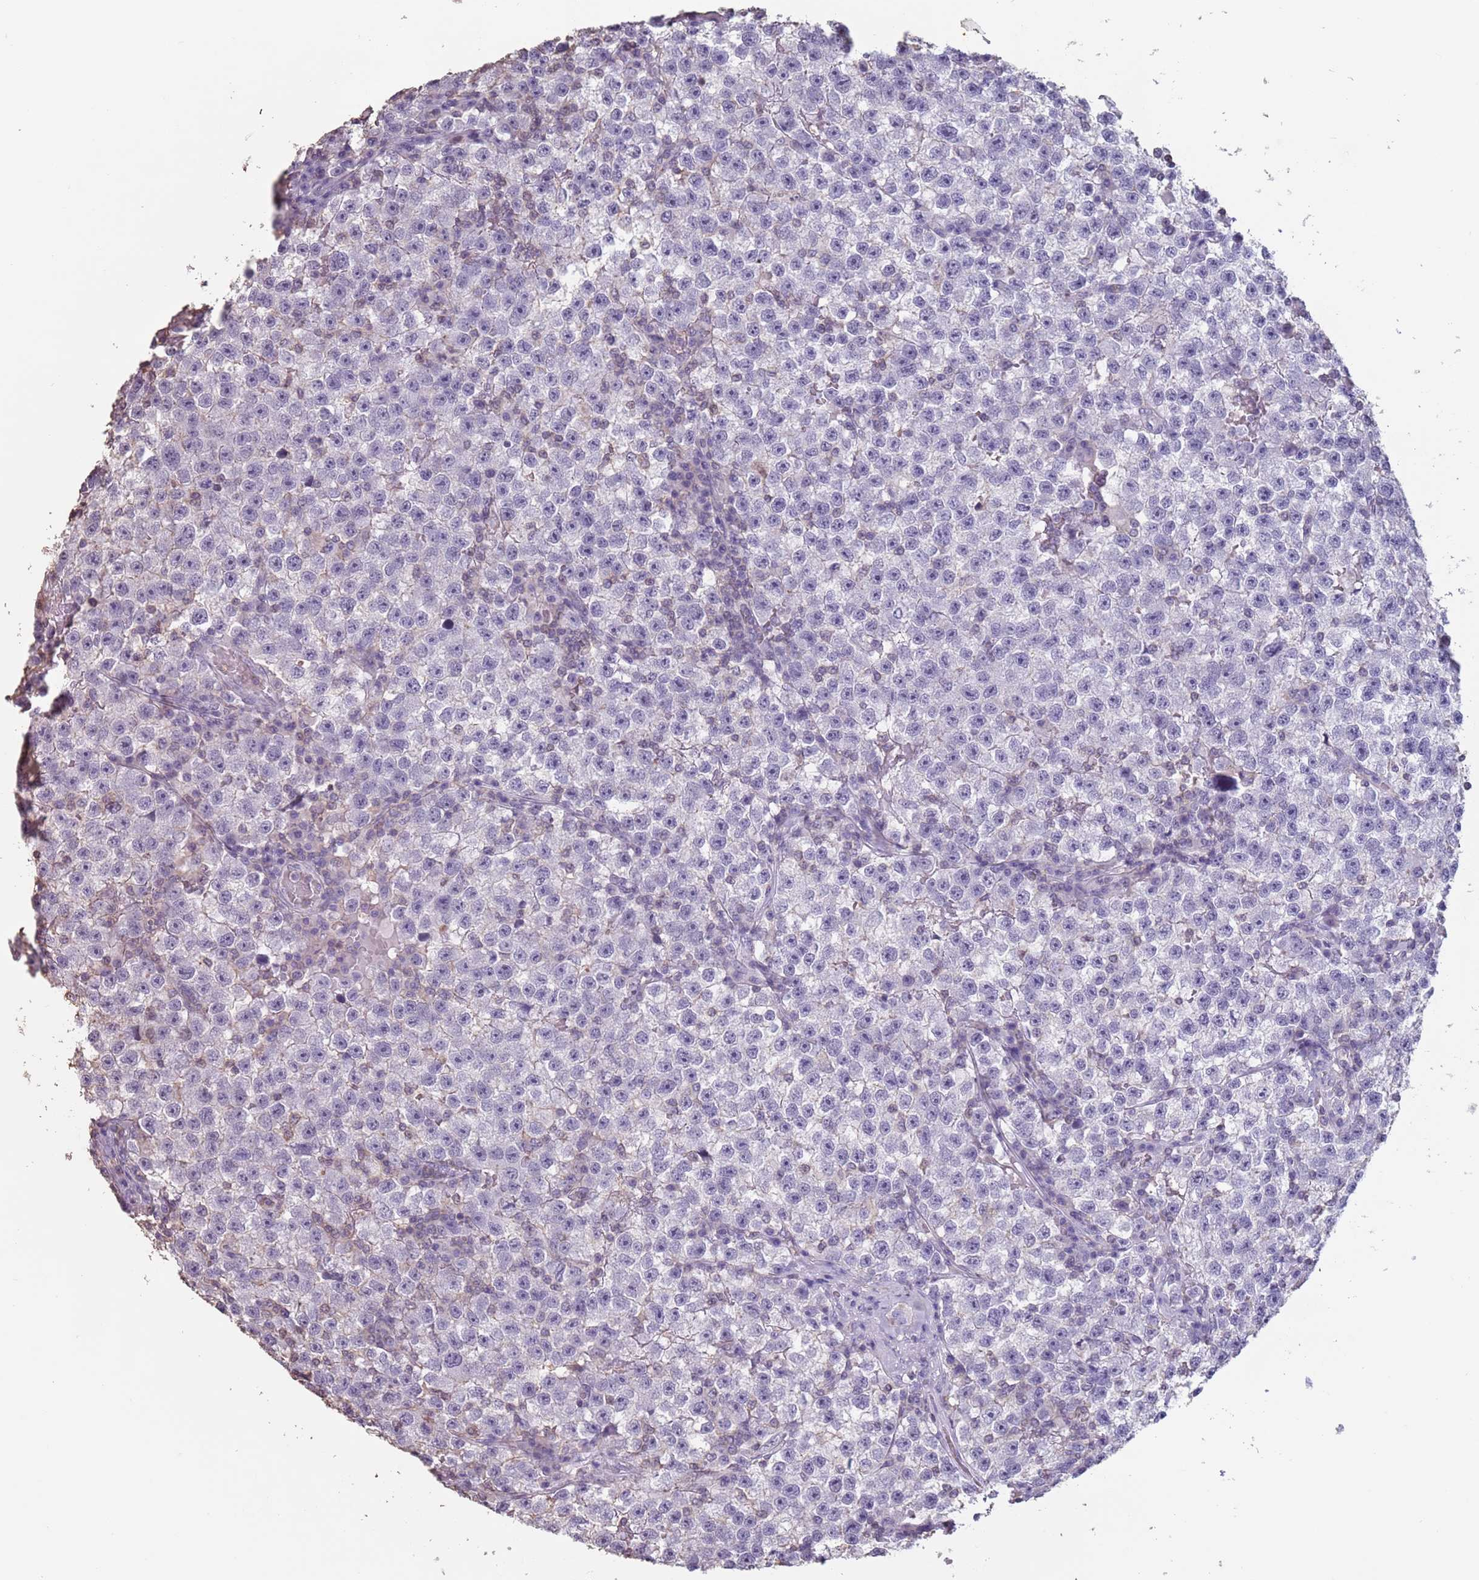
{"staining": {"intensity": "negative", "quantity": "none", "location": "none"}, "tissue": "testis cancer", "cell_type": "Tumor cells", "image_type": "cancer", "snomed": [{"axis": "morphology", "description": "Seminoma, NOS"}, {"axis": "topography", "description": "Testis"}], "caption": "Immunohistochemistry histopathology image of neoplastic tissue: human testis cancer (seminoma) stained with DAB demonstrates no significant protein staining in tumor cells. The staining is performed using DAB (3,3'-diaminobenzidine) brown chromogen with nuclei counter-stained in using hematoxylin.", "gene": "SUN5", "patient": {"sex": "male", "age": 22}}